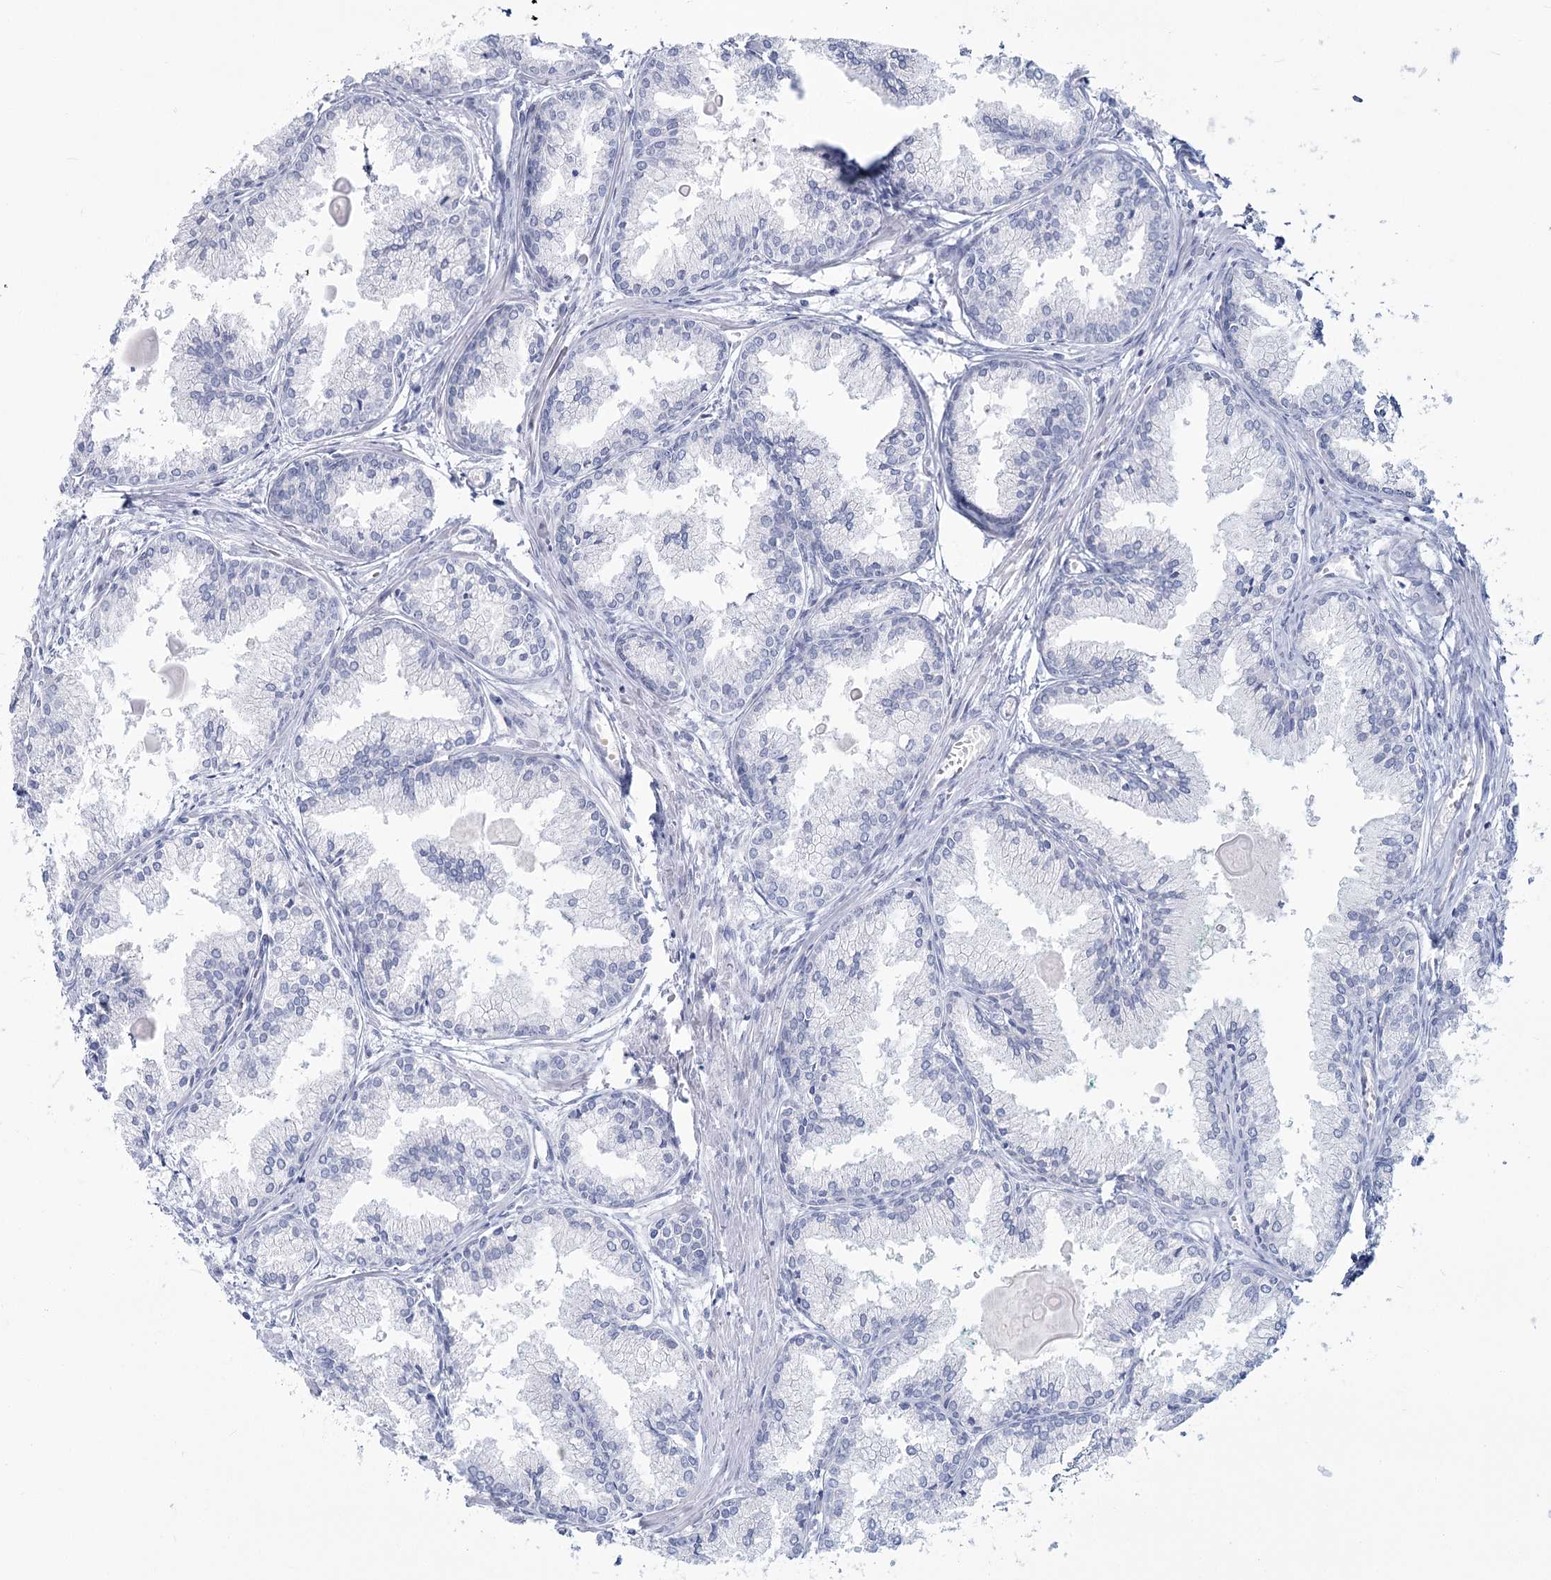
{"staining": {"intensity": "negative", "quantity": "none", "location": "none"}, "tissue": "prostate cancer", "cell_type": "Tumor cells", "image_type": "cancer", "snomed": [{"axis": "morphology", "description": "Adenocarcinoma, High grade"}, {"axis": "topography", "description": "Prostate"}], "caption": "This is an IHC image of human prostate high-grade adenocarcinoma. There is no positivity in tumor cells.", "gene": "SLC6A19", "patient": {"sex": "male", "age": 68}}